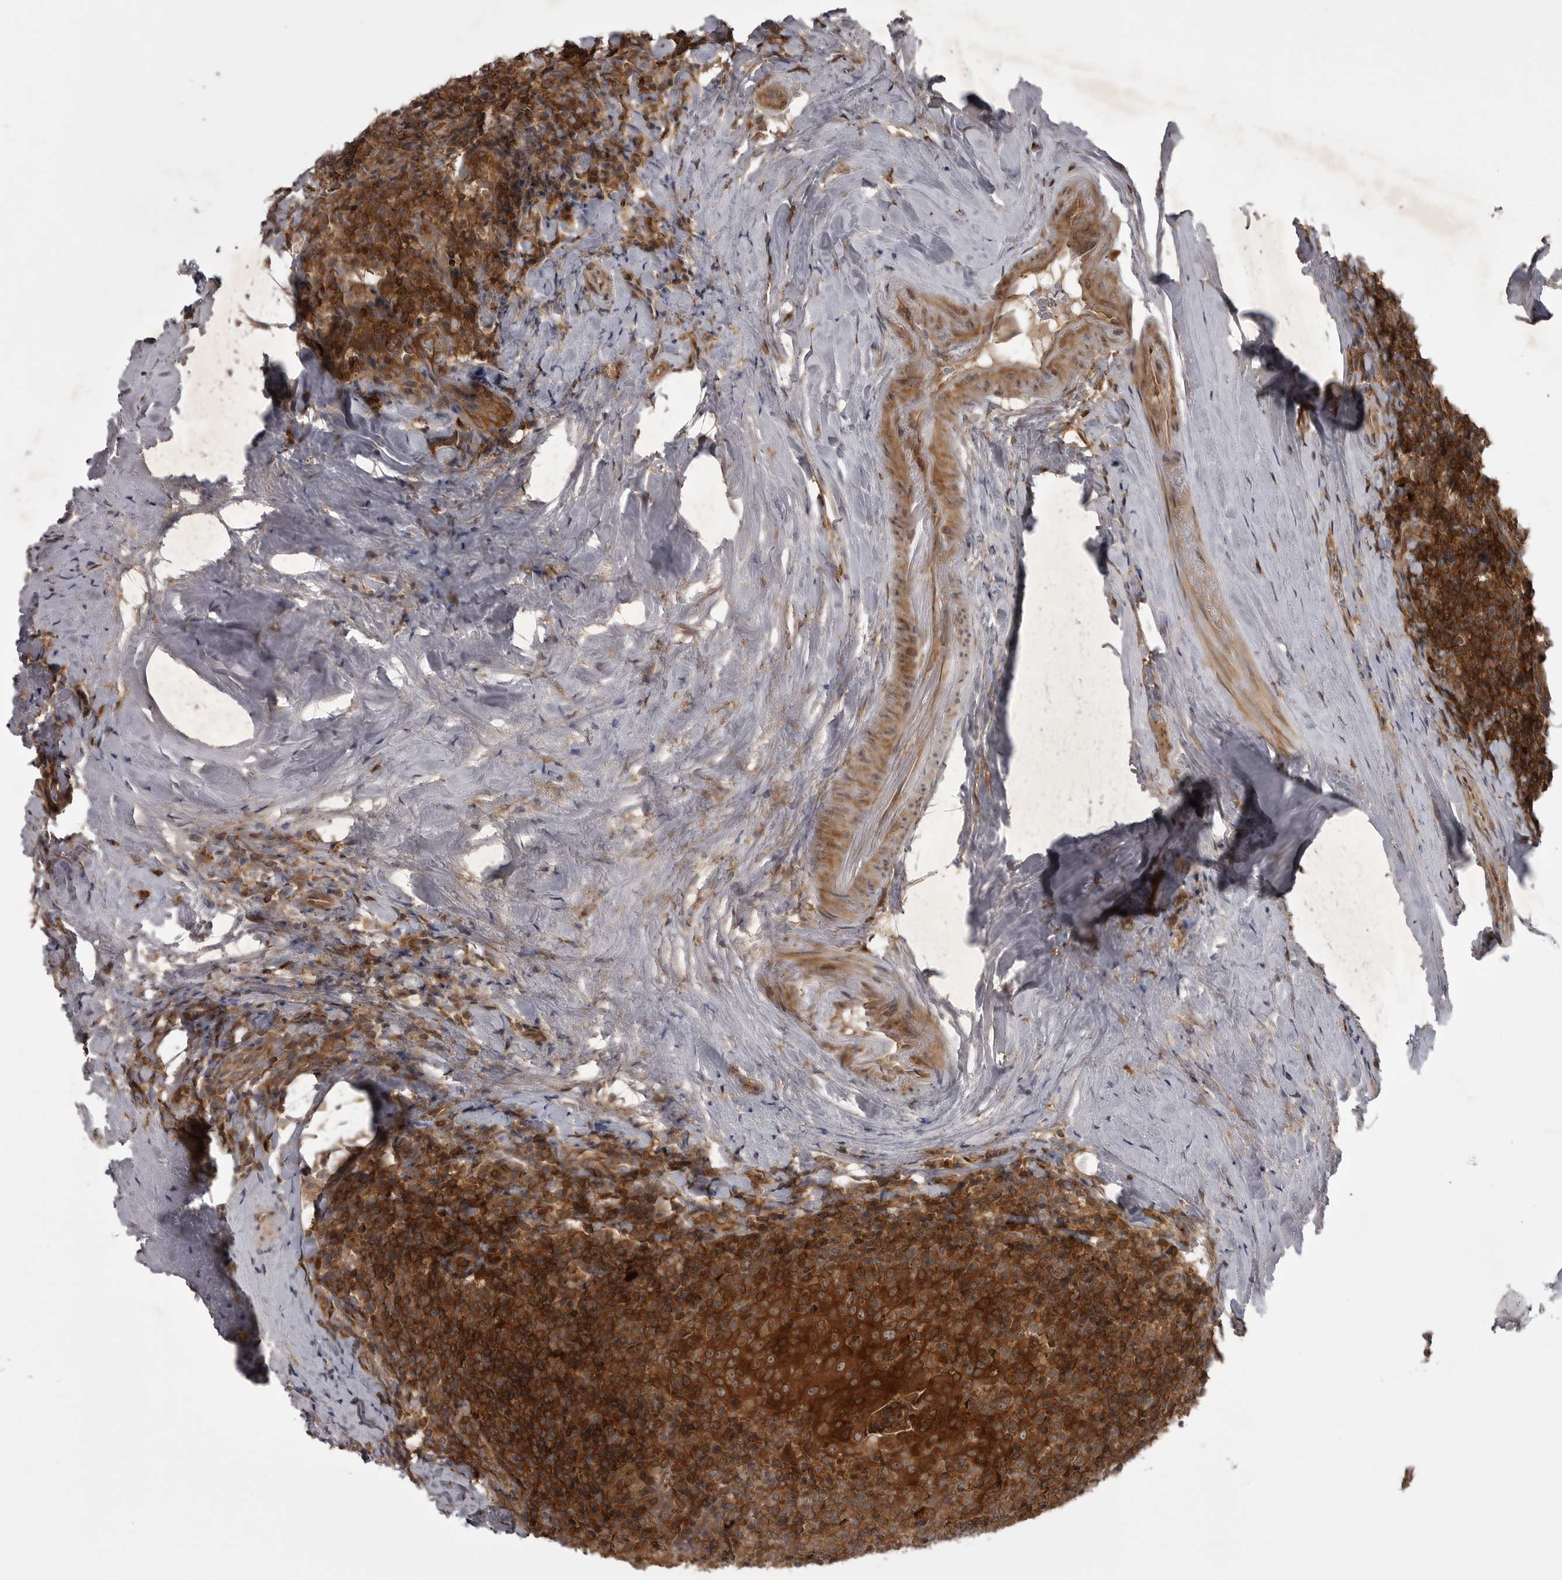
{"staining": {"intensity": "strong", "quantity": ">75%", "location": "cytoplasmic/membranous"}, "tissue": "tonsil", "cell_type": "Germinal center cells", "image_type": "normal", "snomed": [{"axis": "morphology", "description": "Normal tissue, NOS"}, {"axis": "topography", "description": "Tonsil"}], "caption": "Germinal center cells reveal high levels of strong cytoplasmic/membranous staining in approximately >75% of cells in unremarkable human tonsil.", "gene": "STK24", "patient": {"sex": "male", "age": 37}}